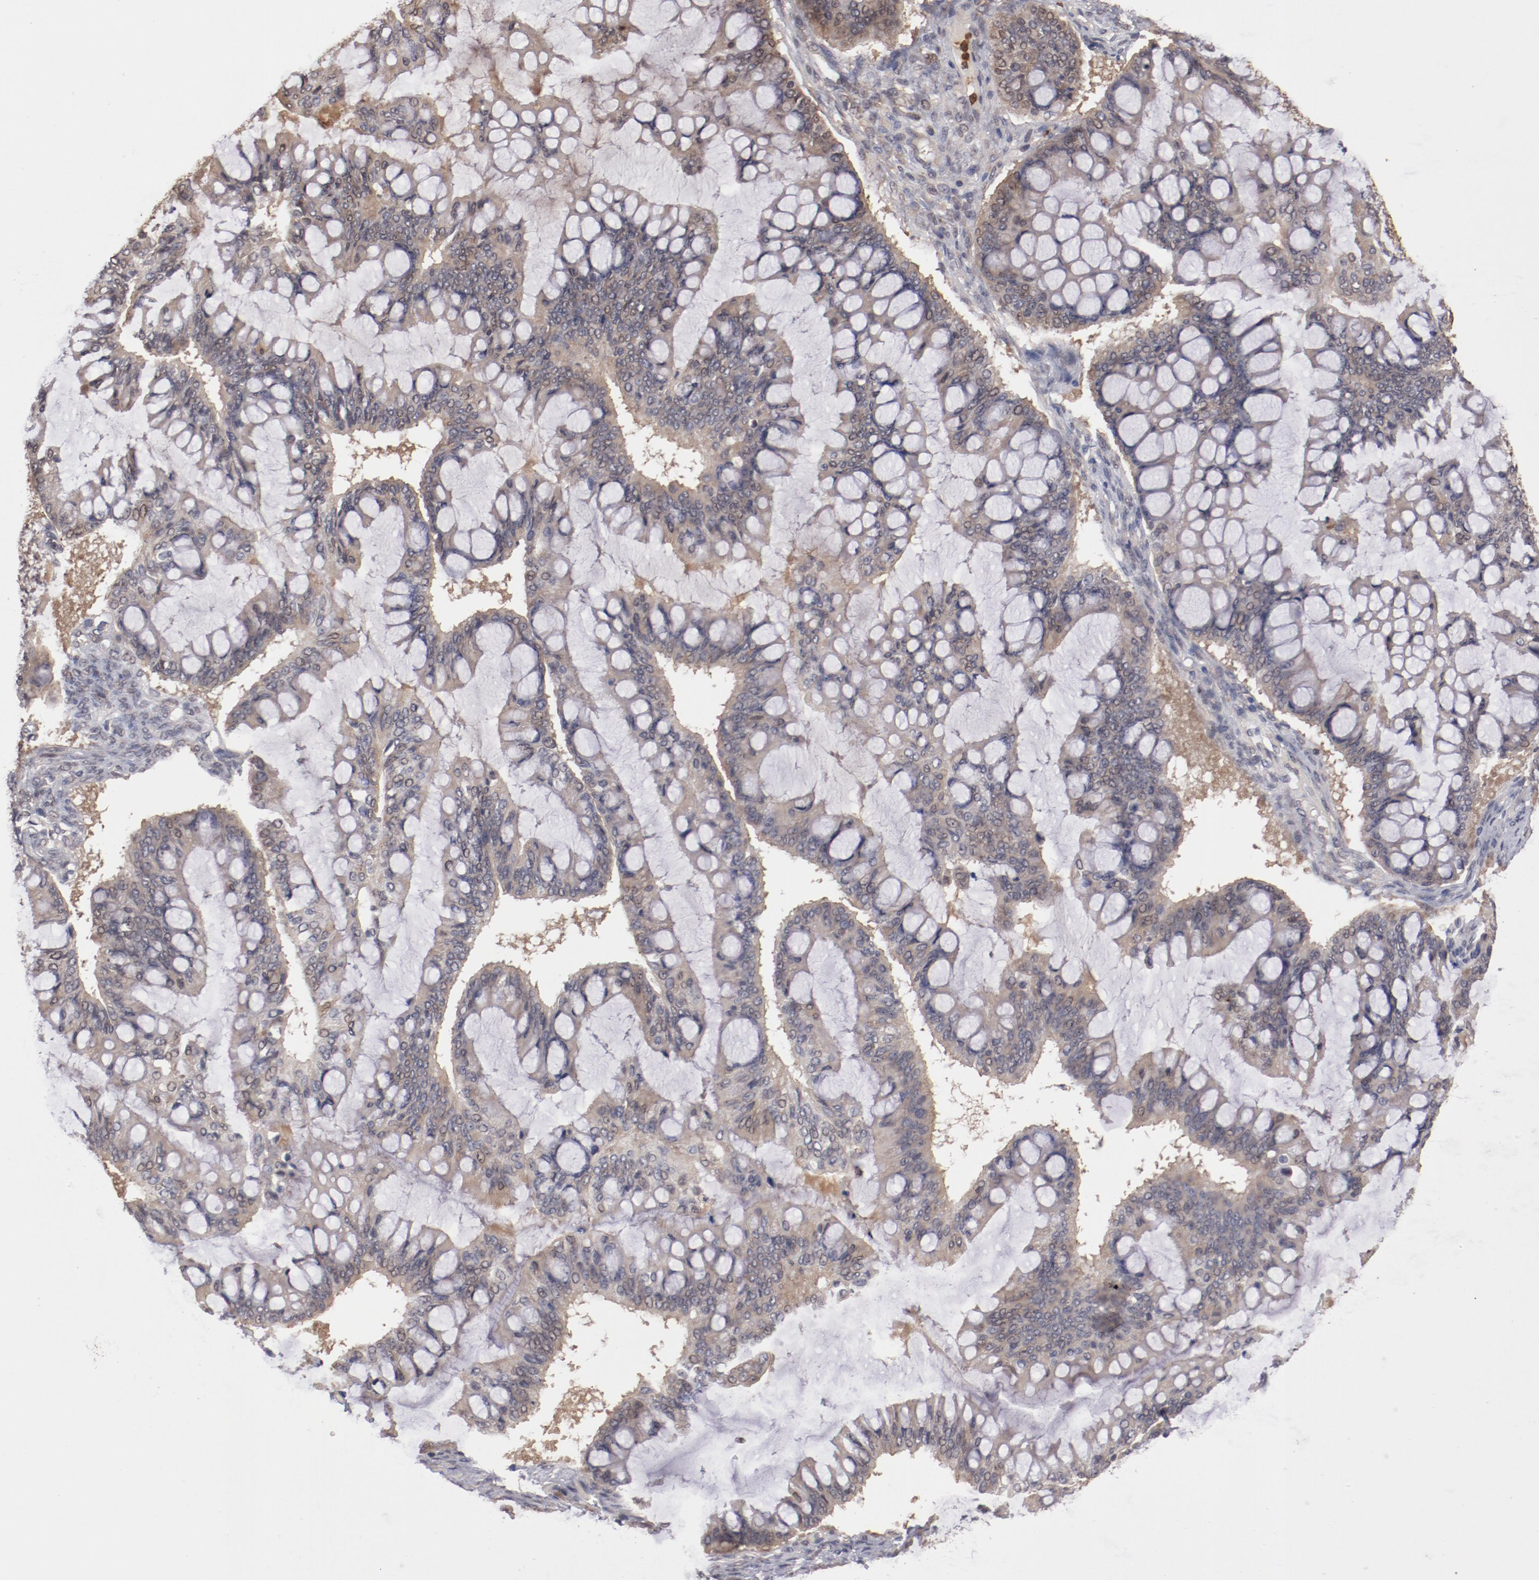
{"staining": {"intensity": "moderate", "quantity": ">75%", "location": "cytoplasmic/membranous,nuclear"}, "tissue": "ovarian cancer", "cell_type": "Tumor cells", "image_type": "cancer", "snomed": [{"axis": "morphology", "description": "Cystadenocarcinoma, mucinous, NOS"}, {"axis": "topography", "description": "Ovary"}], "caption": "High-power microscopy captured an IHC micrograph of ovarian cancer, revealing moderate cytoplasmic/membranous and nuclear expression in approximately >75% of tumor cells.", "gene": "SERPINA7", "patient": {"sex": "female", "age": 73}}